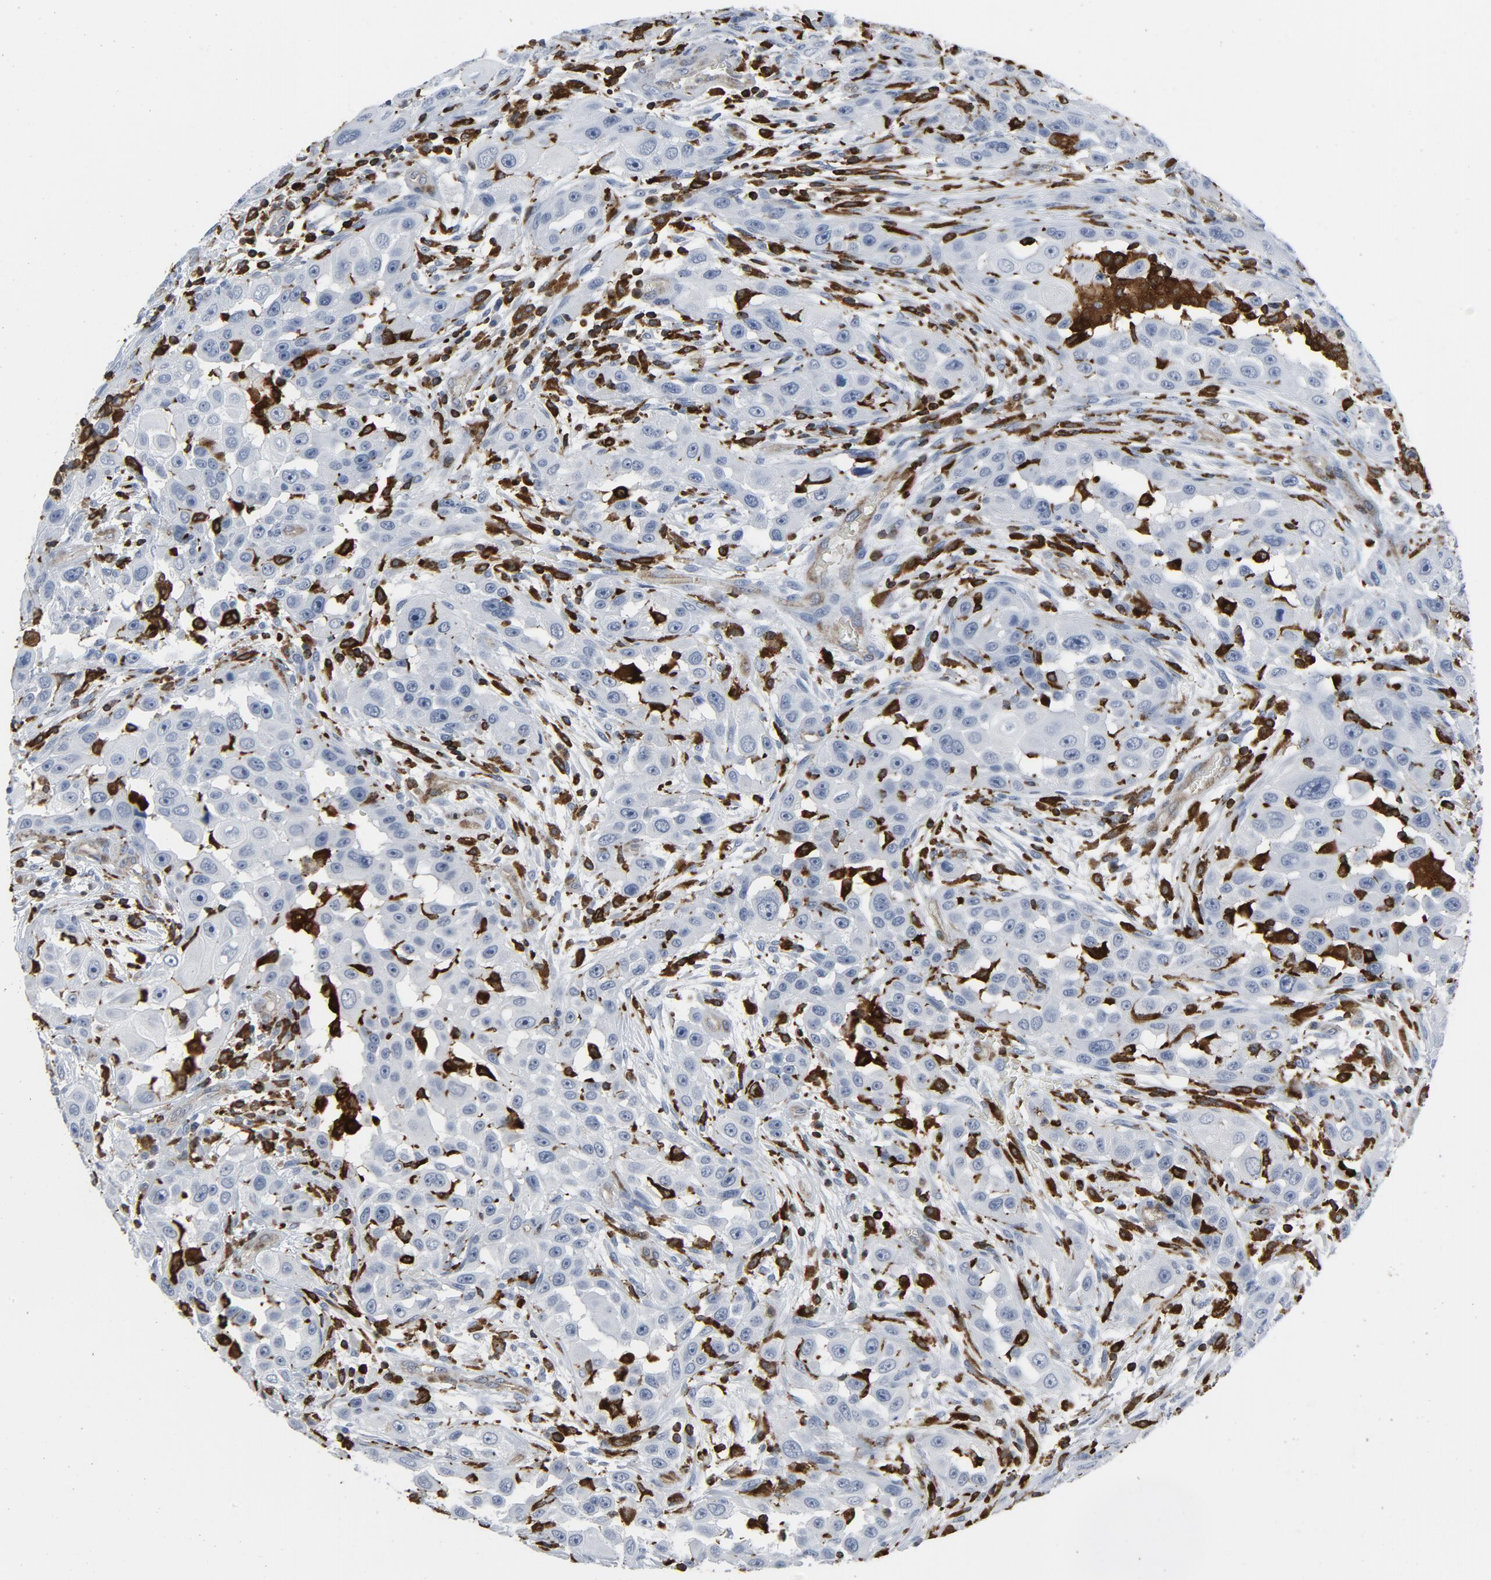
{"staining": {"intensity": "negative", "quantity": "none", "location": "none"}, "tissue": "head and neck cancer", "cell_type": "Tumor cells", "image_type": "cancer", "snomed": [{"axis": "morphology", "description": "Carcinoma, NOS"}, {"axis": "topography", "description": "Head-Neck"}], "caption": "An IHC micrograph of head and neck carcinoma is shown. There is no staining in tumor cells of head and neck carcinoma.", "gene": "LCP2", "patient": {"sex": "male", "age": 87}}